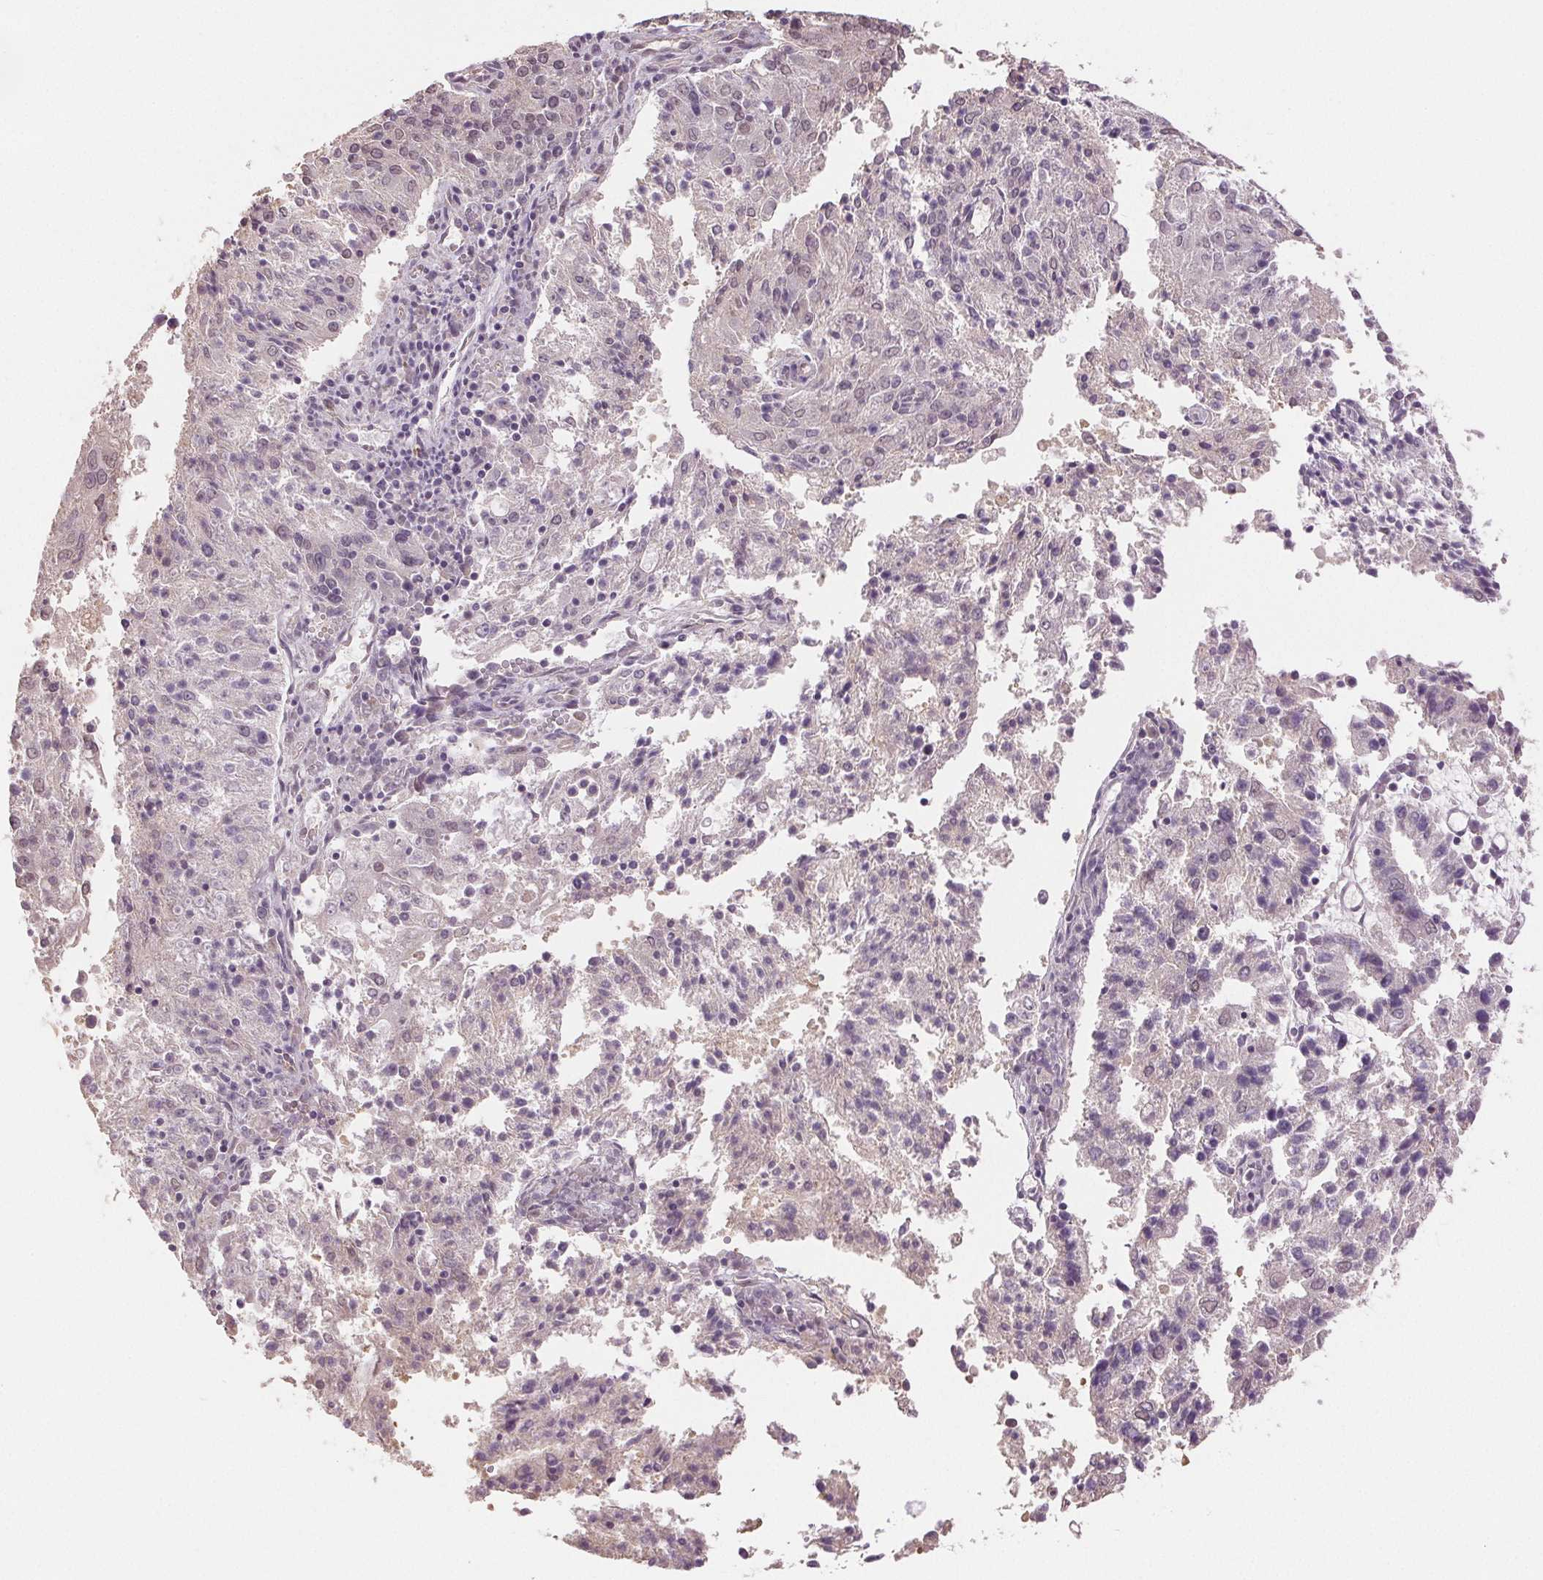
{"staining": {"intensity": "weak", "quantity": "<25%", "location": "nuclear"}, "tissue": "endometrial cancer", "cell_type": "Tumor cells", "image_type": "cancer", "snomed": [{"axis": "morphology", "description": "Adenocarcinoma, NOS"}, {"axis": "topography", "description": "Endometrium"}], "caption": "IHC histopathology image of neoplastic tissue: human endometrial cancer (adenocarcinoma) stained with DAB demonstrates no significant protein expression in tumor cells.", "gene": "PLCB1", "patient": {"sex": "female", "age": 82}}